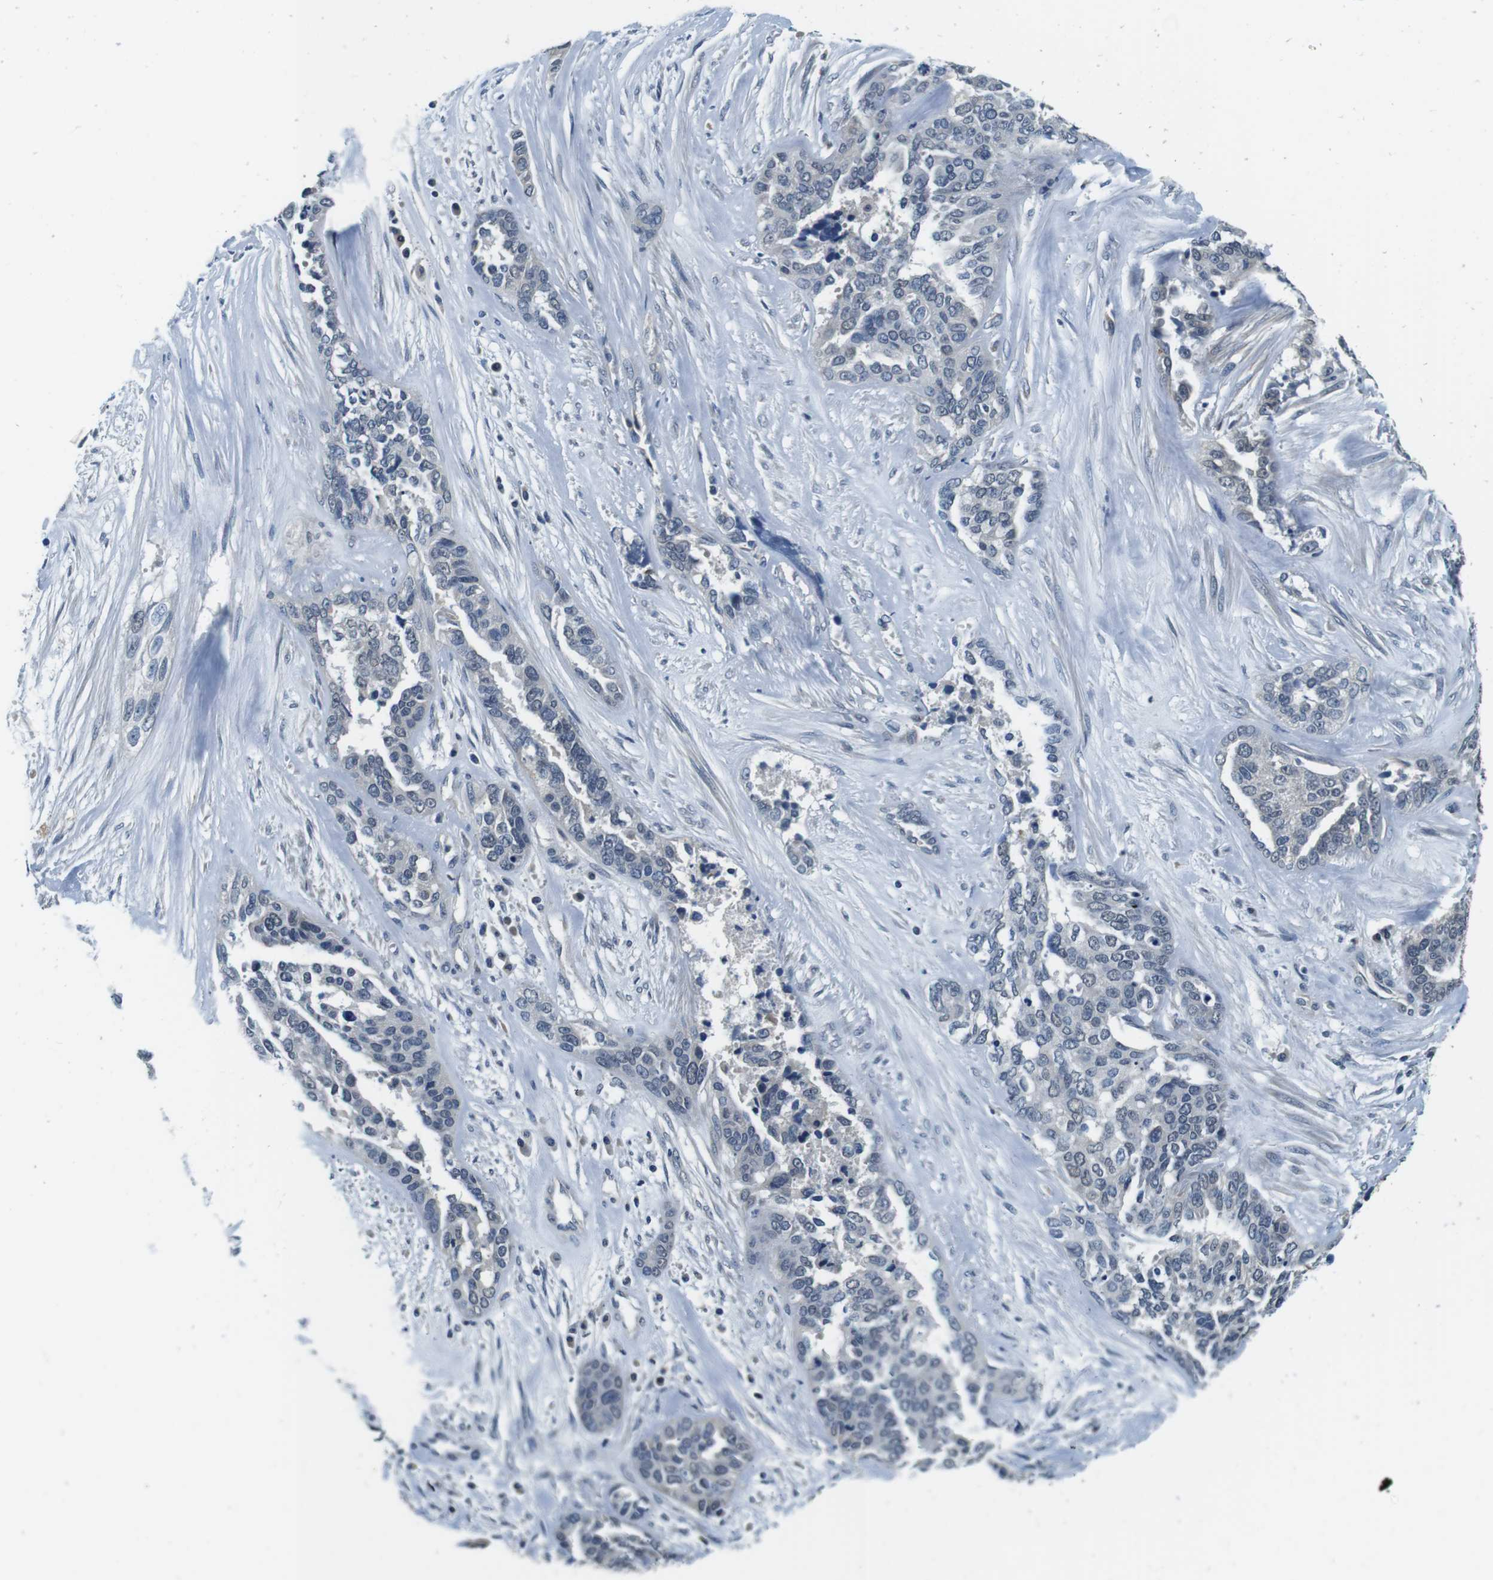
{"staining": {"intensity": "negative", "quantity": "none", "location": "none"}, "tissue": "ovarian cancer", "cell_type": "Tumor cells", "image_type": "cancer", "snomed": [{"axis": "morphology", "description": "Cystadenocarcinoma, serous, NOS"}, {"axis": "topography", "description": "Ovary"}], "caption": "There is no significant expression in tumor cells of ovarian cancer.", "gene": "DTNA", "patient": {"sex": "female", "age": 44}}